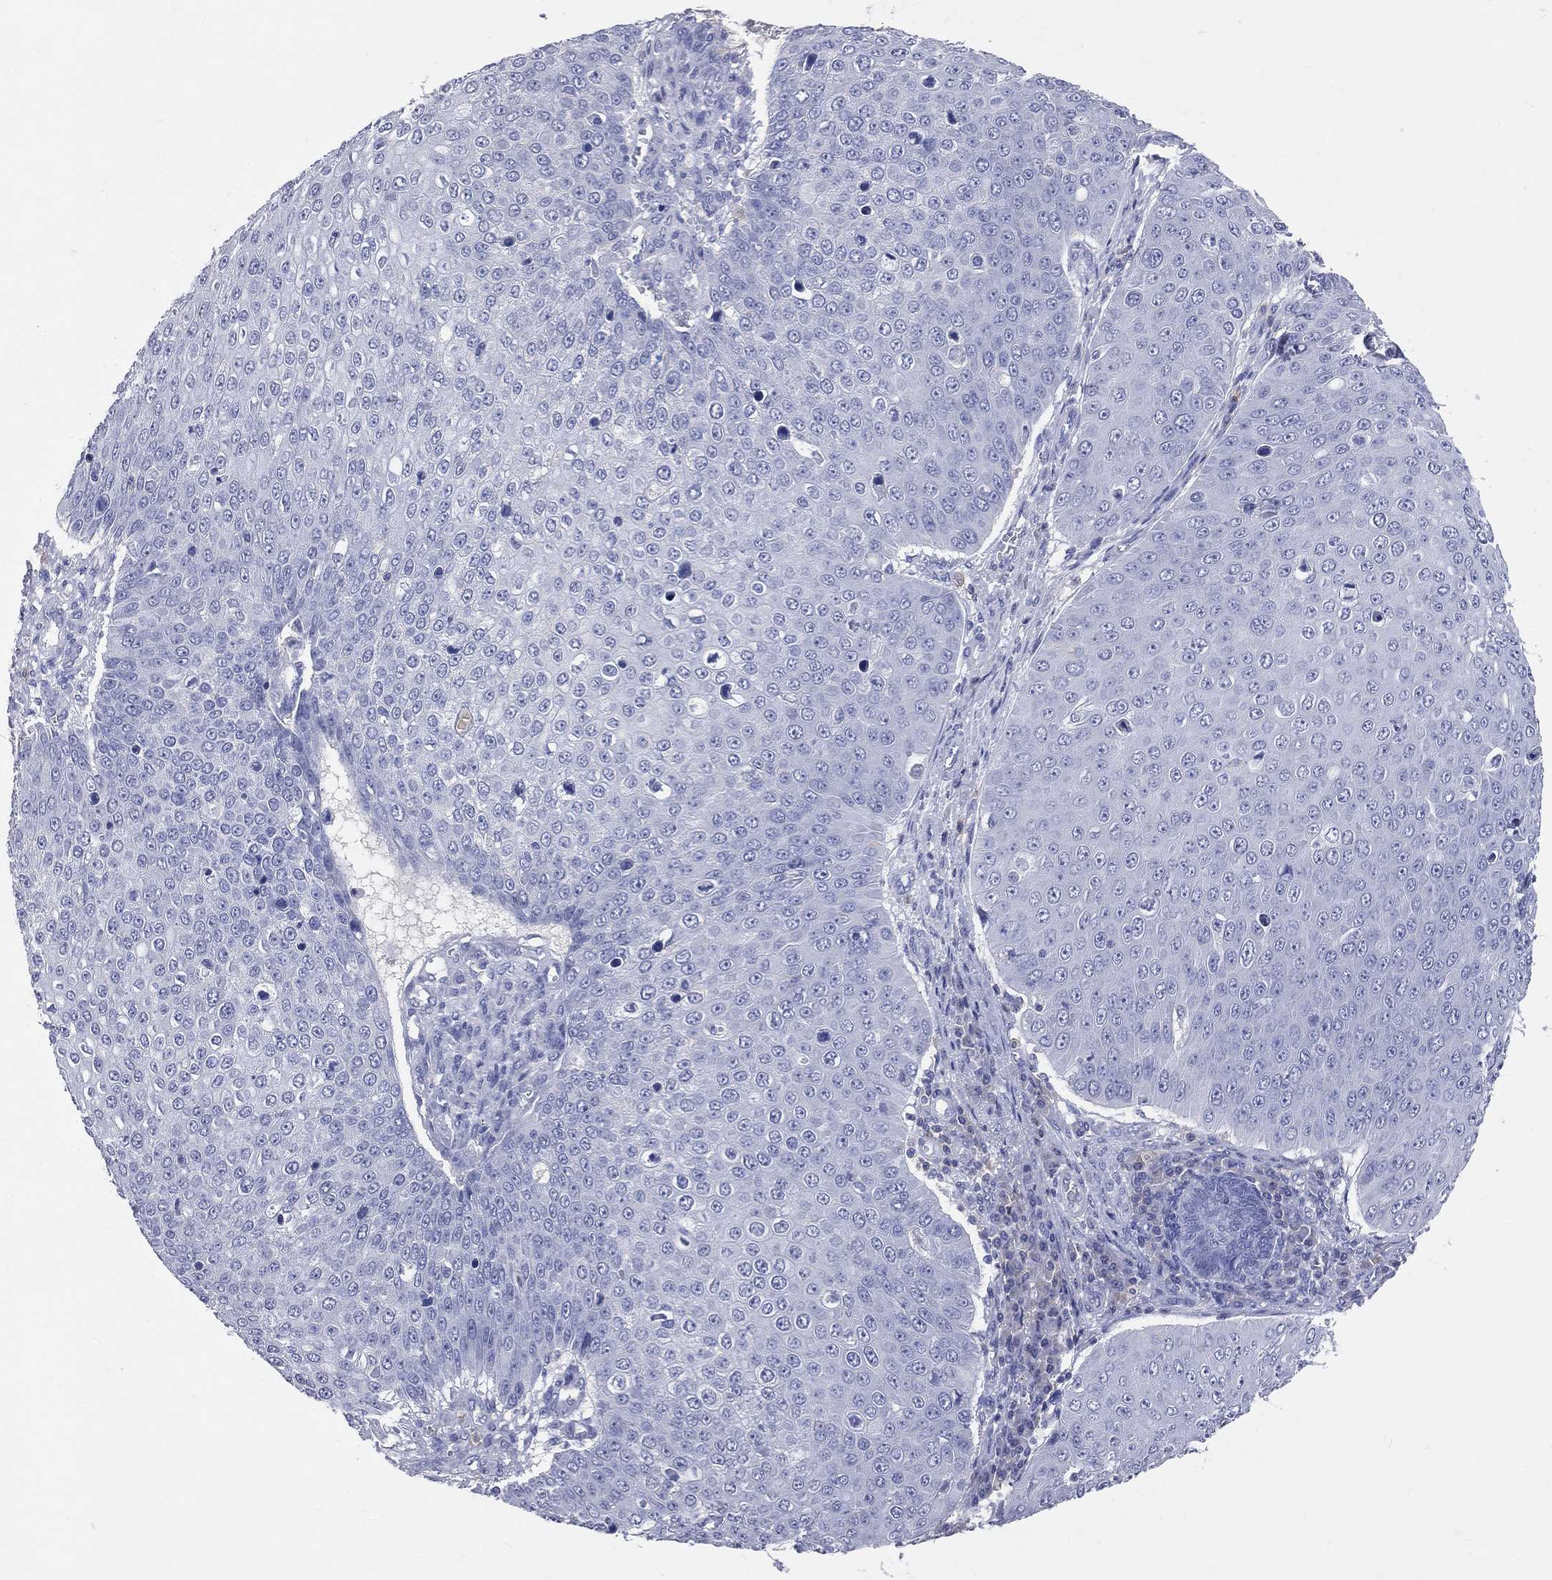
{"staining": {"intensity": "negative", "quantity": "none", "location": "none"}, "tissue": "skin cancer", "cell_type": "Tumor cells", "image_type": "cancer", "snomed": [{"axis": "morphology", "description": "Squamous cell carcinoma, NOS"}, {"axis": "topography", "description": "Skin"}], "caption": "Protein analysis of skin cancer shows no significant expression in tumor cells.", "gene": "LAT", "patient": {"sex": "male", "age": 71}}